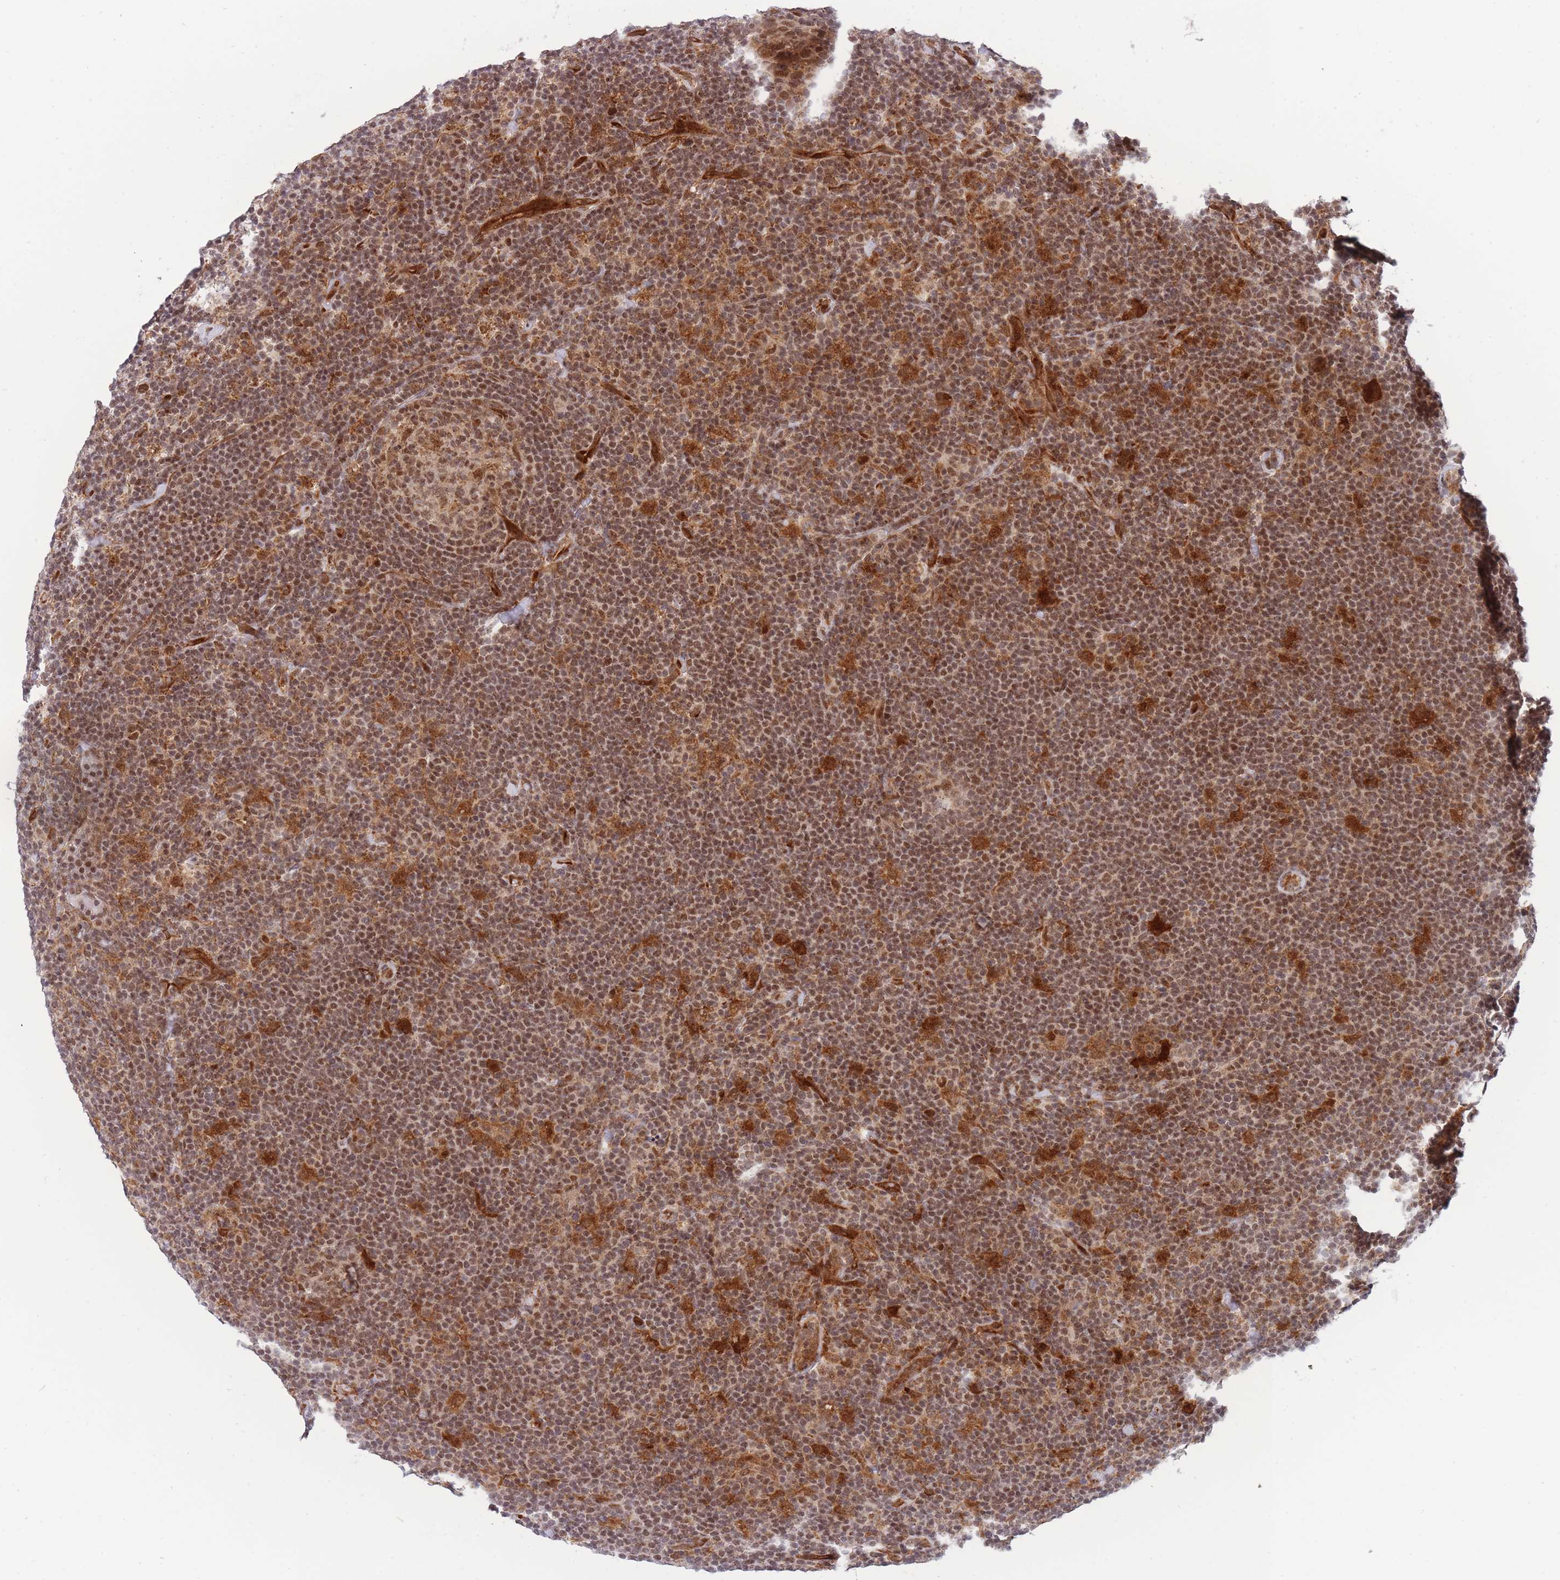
{"staining": {"intensity": "moderate", "quantity": ">75%", "location": "nuclear"}, "tissue": "lymphoma", "cell_type": "Tumor cells", "image_type": "cancer", "snomed": [{"axis": "morphology", "description": "Hodgkin's disease, NOS"}, {"axis": "topography", "description": "Lymph node"}], "caption": "A brown stain labels moderate nuclear staining of a protein in Hodgkin's disease tumor cells. (Stains: DAB (3,3'-diaminobenzidine) in brown, nuclei in blue, Microscopy: brightfield microscopy at high magnification).", "gene": "BOD1L1", "patient": {"sex": "female", "age": 57}}